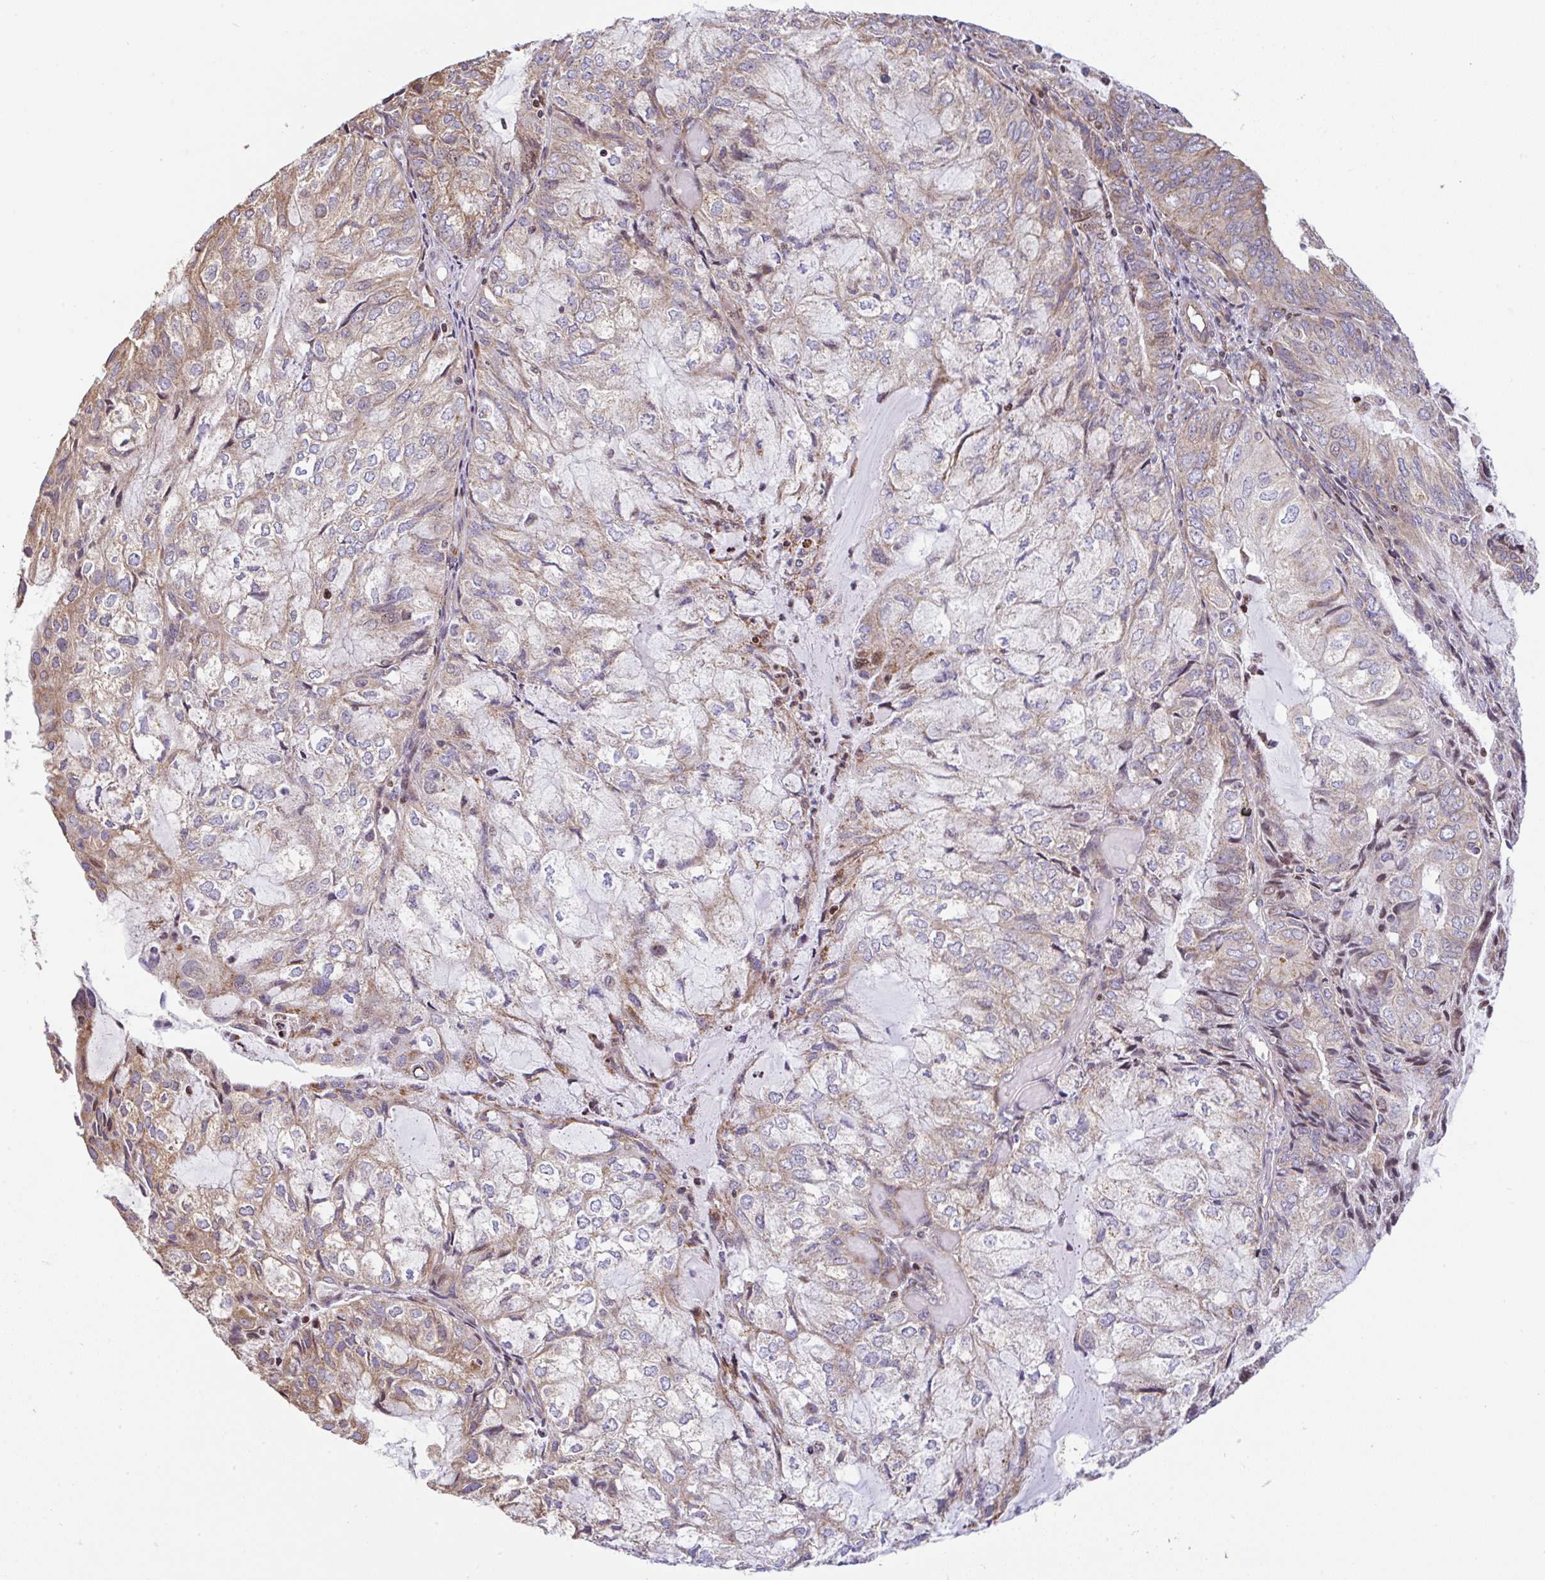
{"staining": {"intensity": "weak", "quantity": "25%-75%", "location": "cytoplasmic/membranous"}, "tissue": "endometrial cancer", "cell_type": "Tumor cells", "image_type": "cancer", "snomed": [{"axis": "morphology", "description": "Adenocarcinoma, NOS"}, {"axis": "topography", "description": "Endometrium"}], "caption": "Immunohistochemical staining of endometrial cancer (adenocarcinoma) shows low levels of weak cytoplasmic/membranous staining in approximately 25%-75% of tumor cells.", "gene": "FIGNL1", "patient": {"sex": "female", "age": 81}}